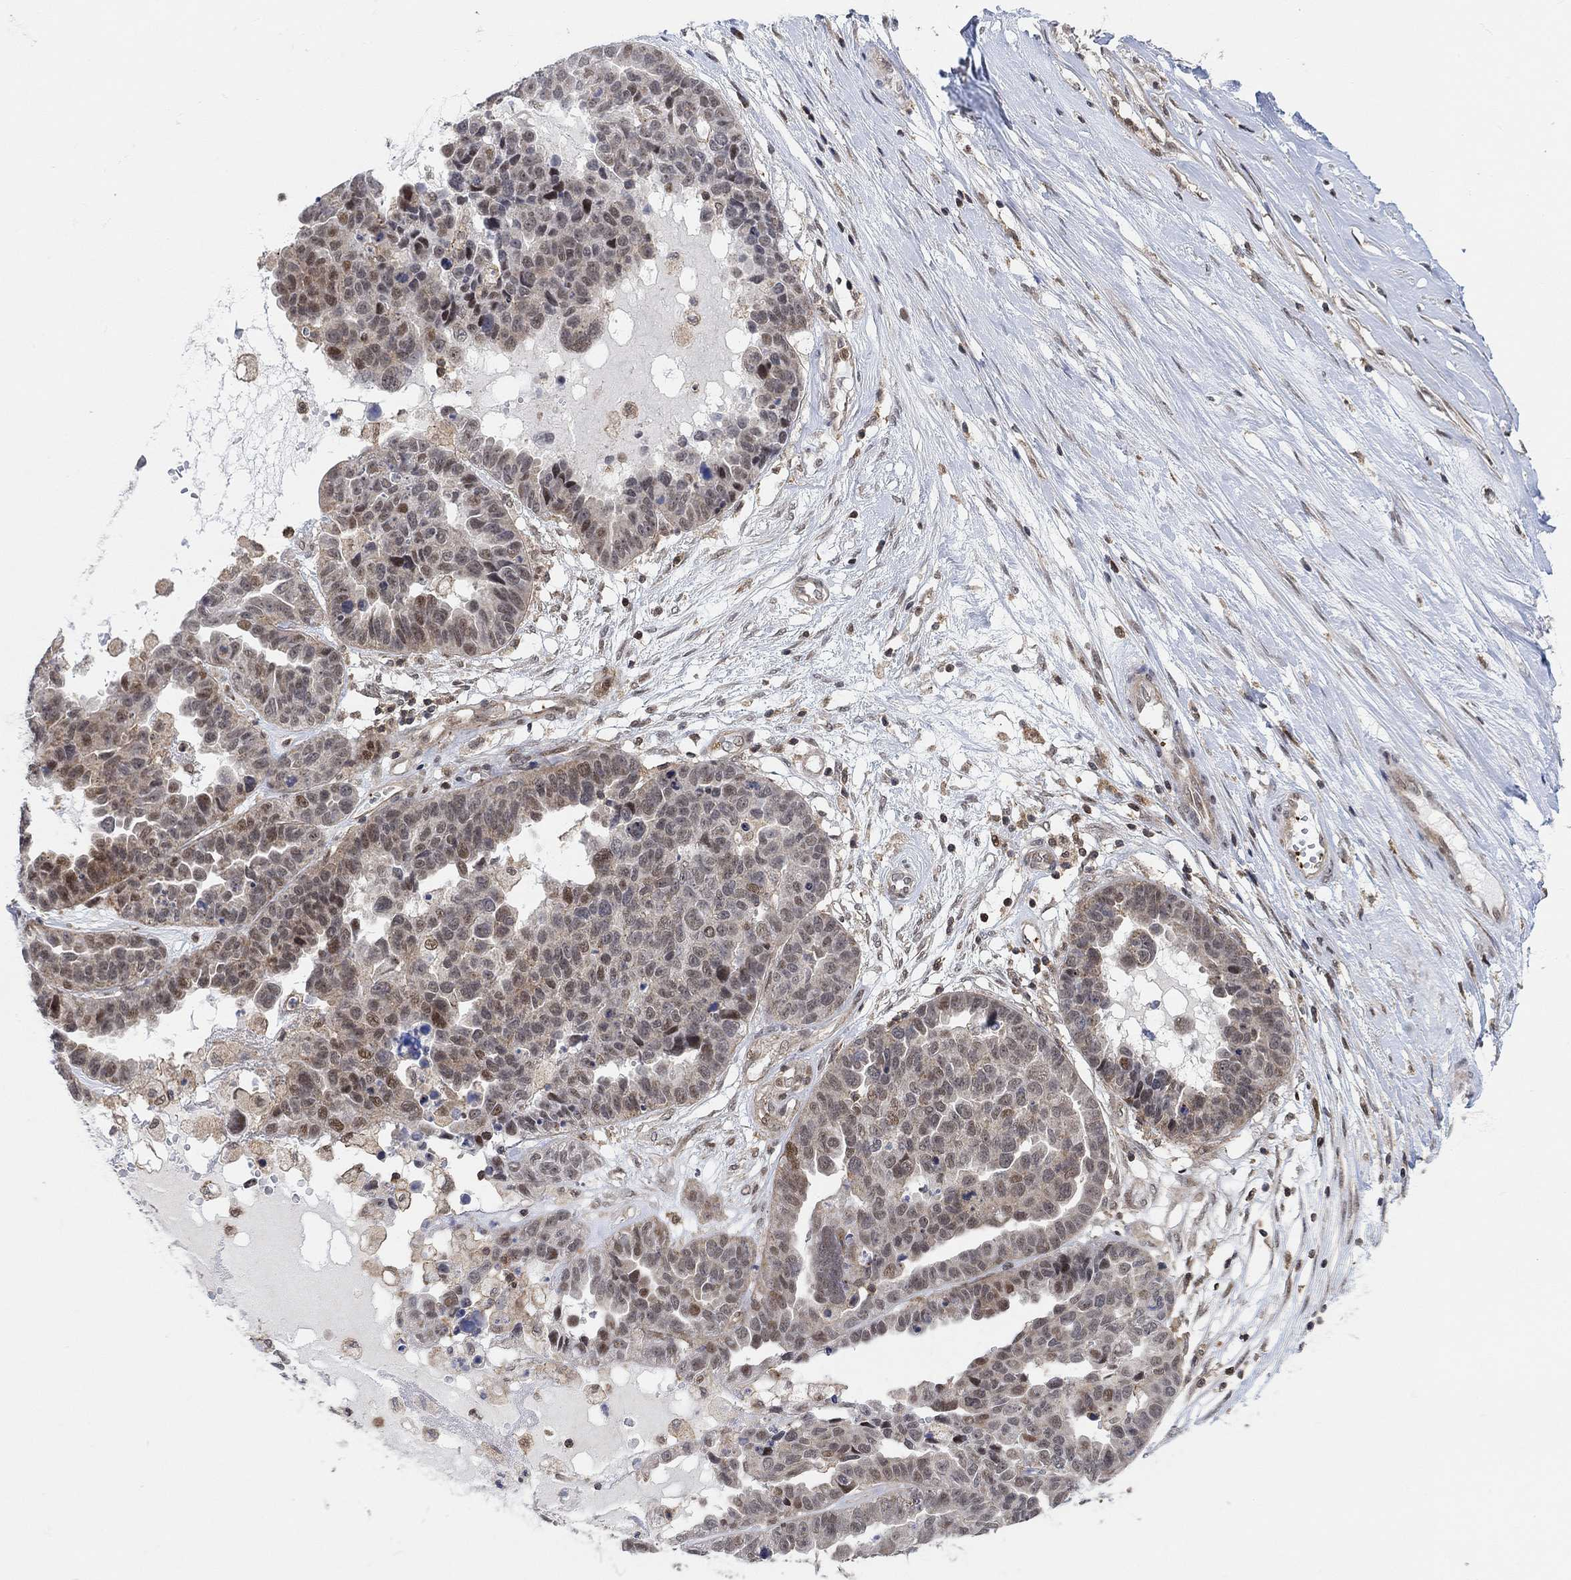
{"staining": {"intensity": "moderate", "quantity": "<25%", "location": "nuclear"}, "tissue": "ovarian cancer", "cell_type": "Tumor cells", "image_type": "cancer", "snomed": [{"axis": "morphology", "description": "Cystadenocarcinoma, serous, NOS"}, {"axis": "topography", "description": "Ovary"}], "caption": "Ovarian serous cystadenocarcinoma stained for a protein (brown) reveals moderate nuclear positive expression in approximately <25% of tumor cells.", "gene": "PWWP2B", "patient": {"sex": "female", "age": 87}}